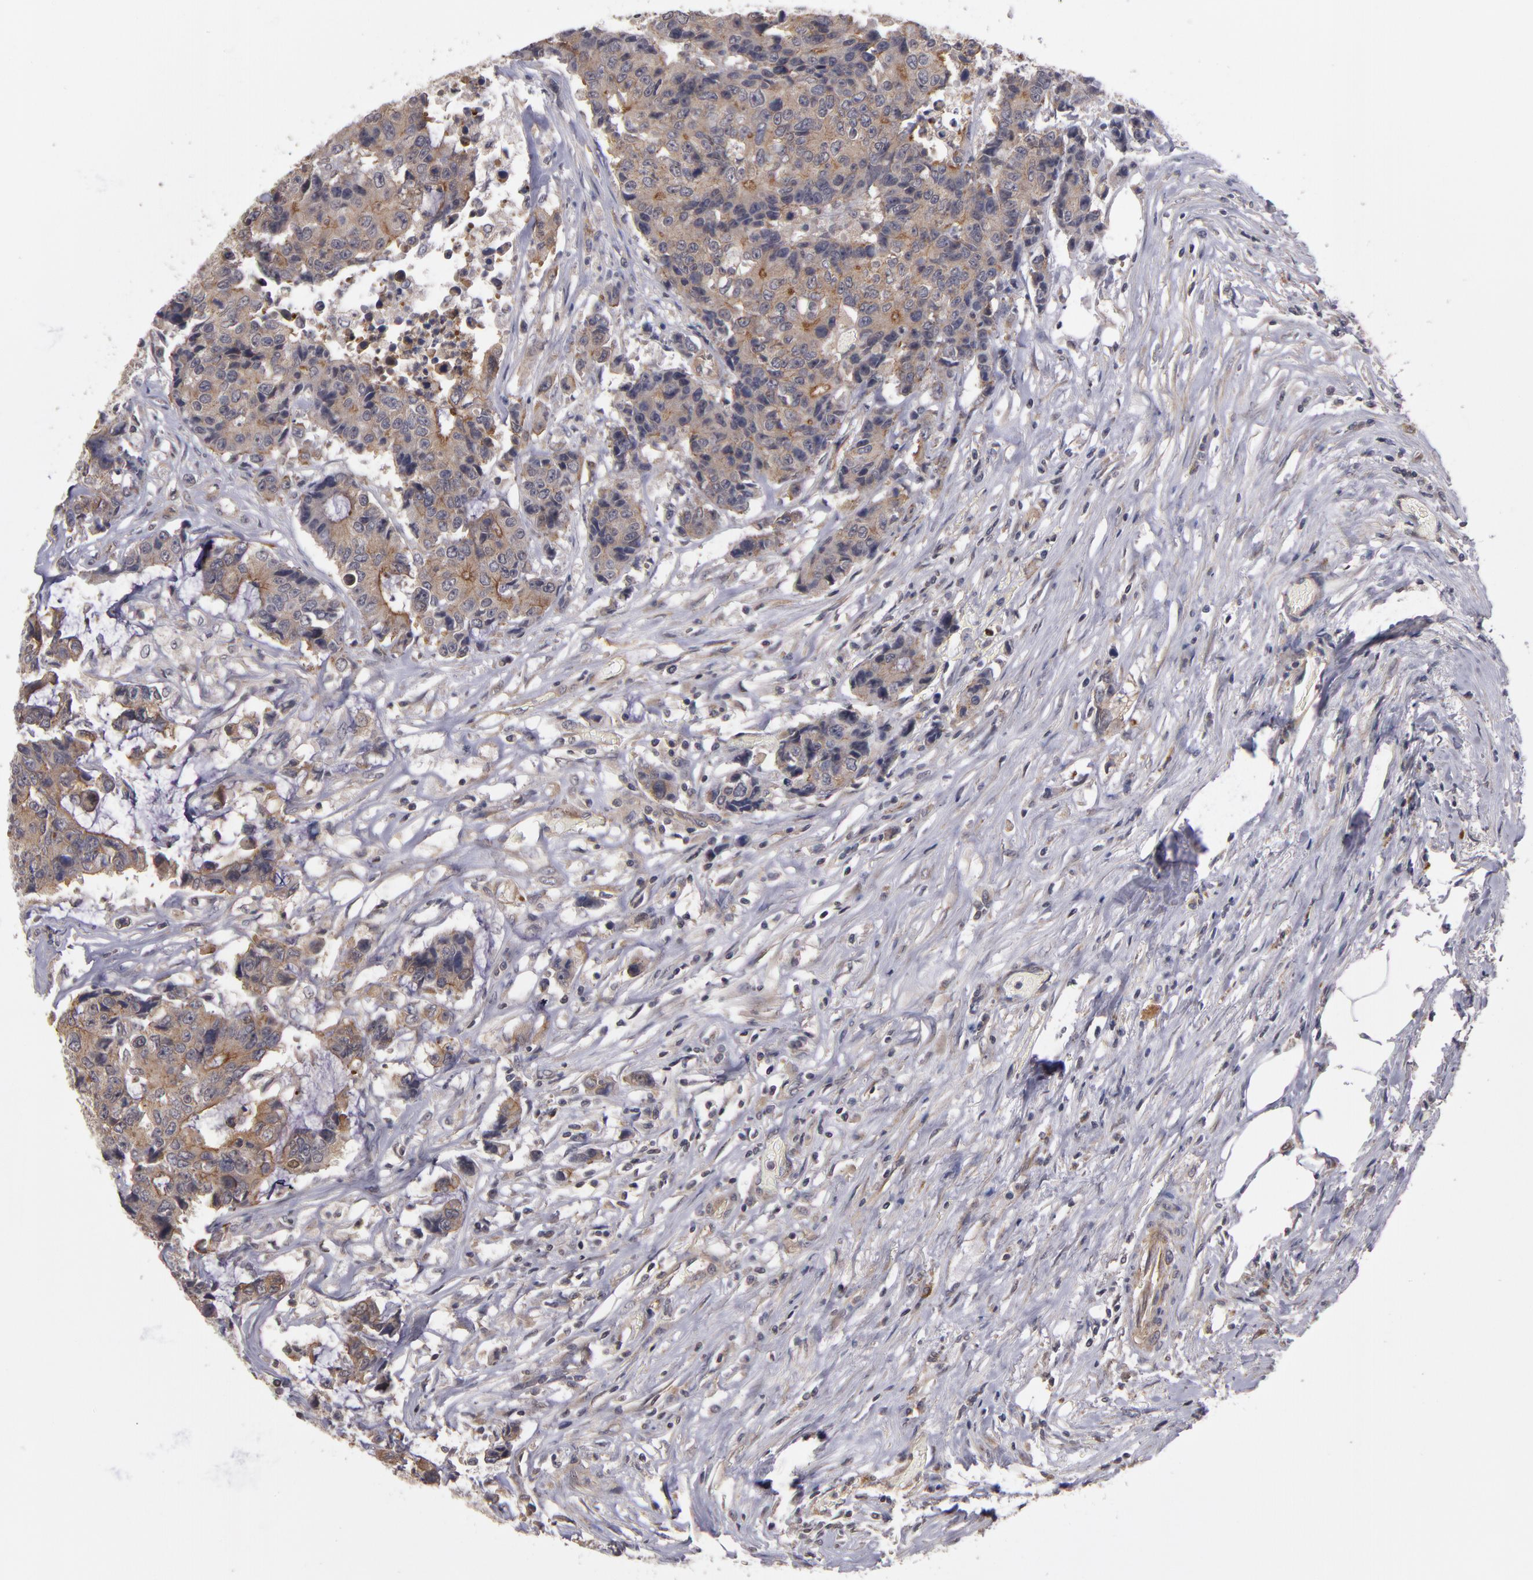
{"staining": {"intensity": "weak", "quantity": ">75%", "location": "cytoplasmic/membranous"}, "tissue": "colorectal cancer", "cell_type": "Tumor cells", "image_type": "cancer", "snomed": [{"axis": "morphology", "description": "Adenocarcinoma, NOS"}, {"axis": "topography", "description": "Colon"}], "caption": "Protein staining of colorectal cancer tissue shows weak cytoplasmic/membranous expression in about >75% of tumor cells.", "gene": "CTSO", "patient": {"sex": "female", "age": 86}}